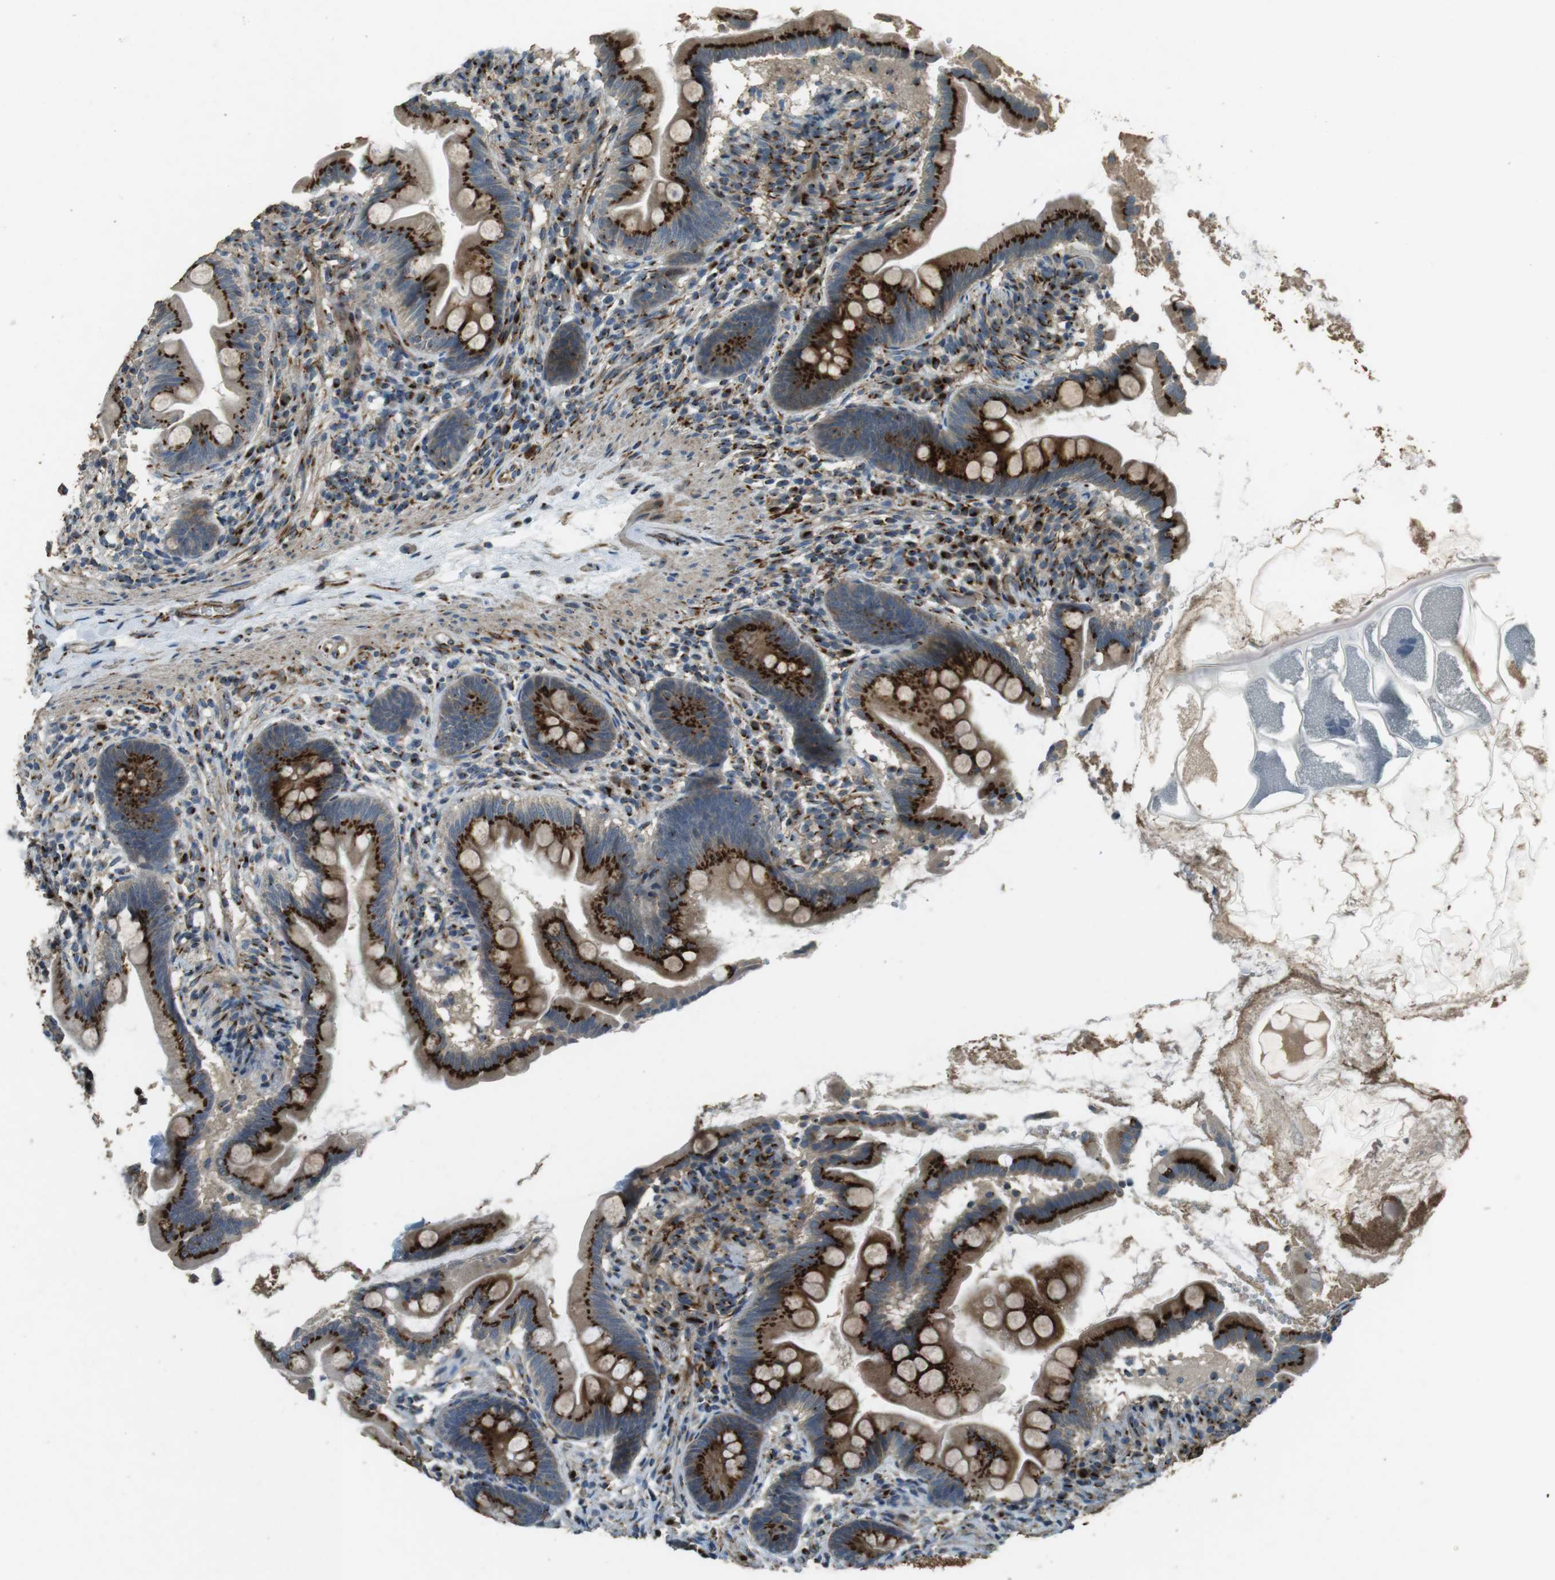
{"staining": {"intensity": "strong", "quantity": ">75%", "location": "cytoplasmic/membranous"}, "tissue": "small intestine", "cell_type": "Glandular cells", "image_type": "normal", "snomed": [{"axis": "morphology", "description": "Normal tissue, NOS"}, {"axis": "topography", "description": "Small intestine"}], "caption": "The histopathology image shows immunohistochemical staining of unremarkable small intestine. There is strong cytoplasmic/membranous positivity is seen in about >75% of glandular cells. (brown staining indicates protein expression, while blue staining denotes nuclei).", "gene": "TMEM115", "patient": {"sex": "female", "age": 56}}